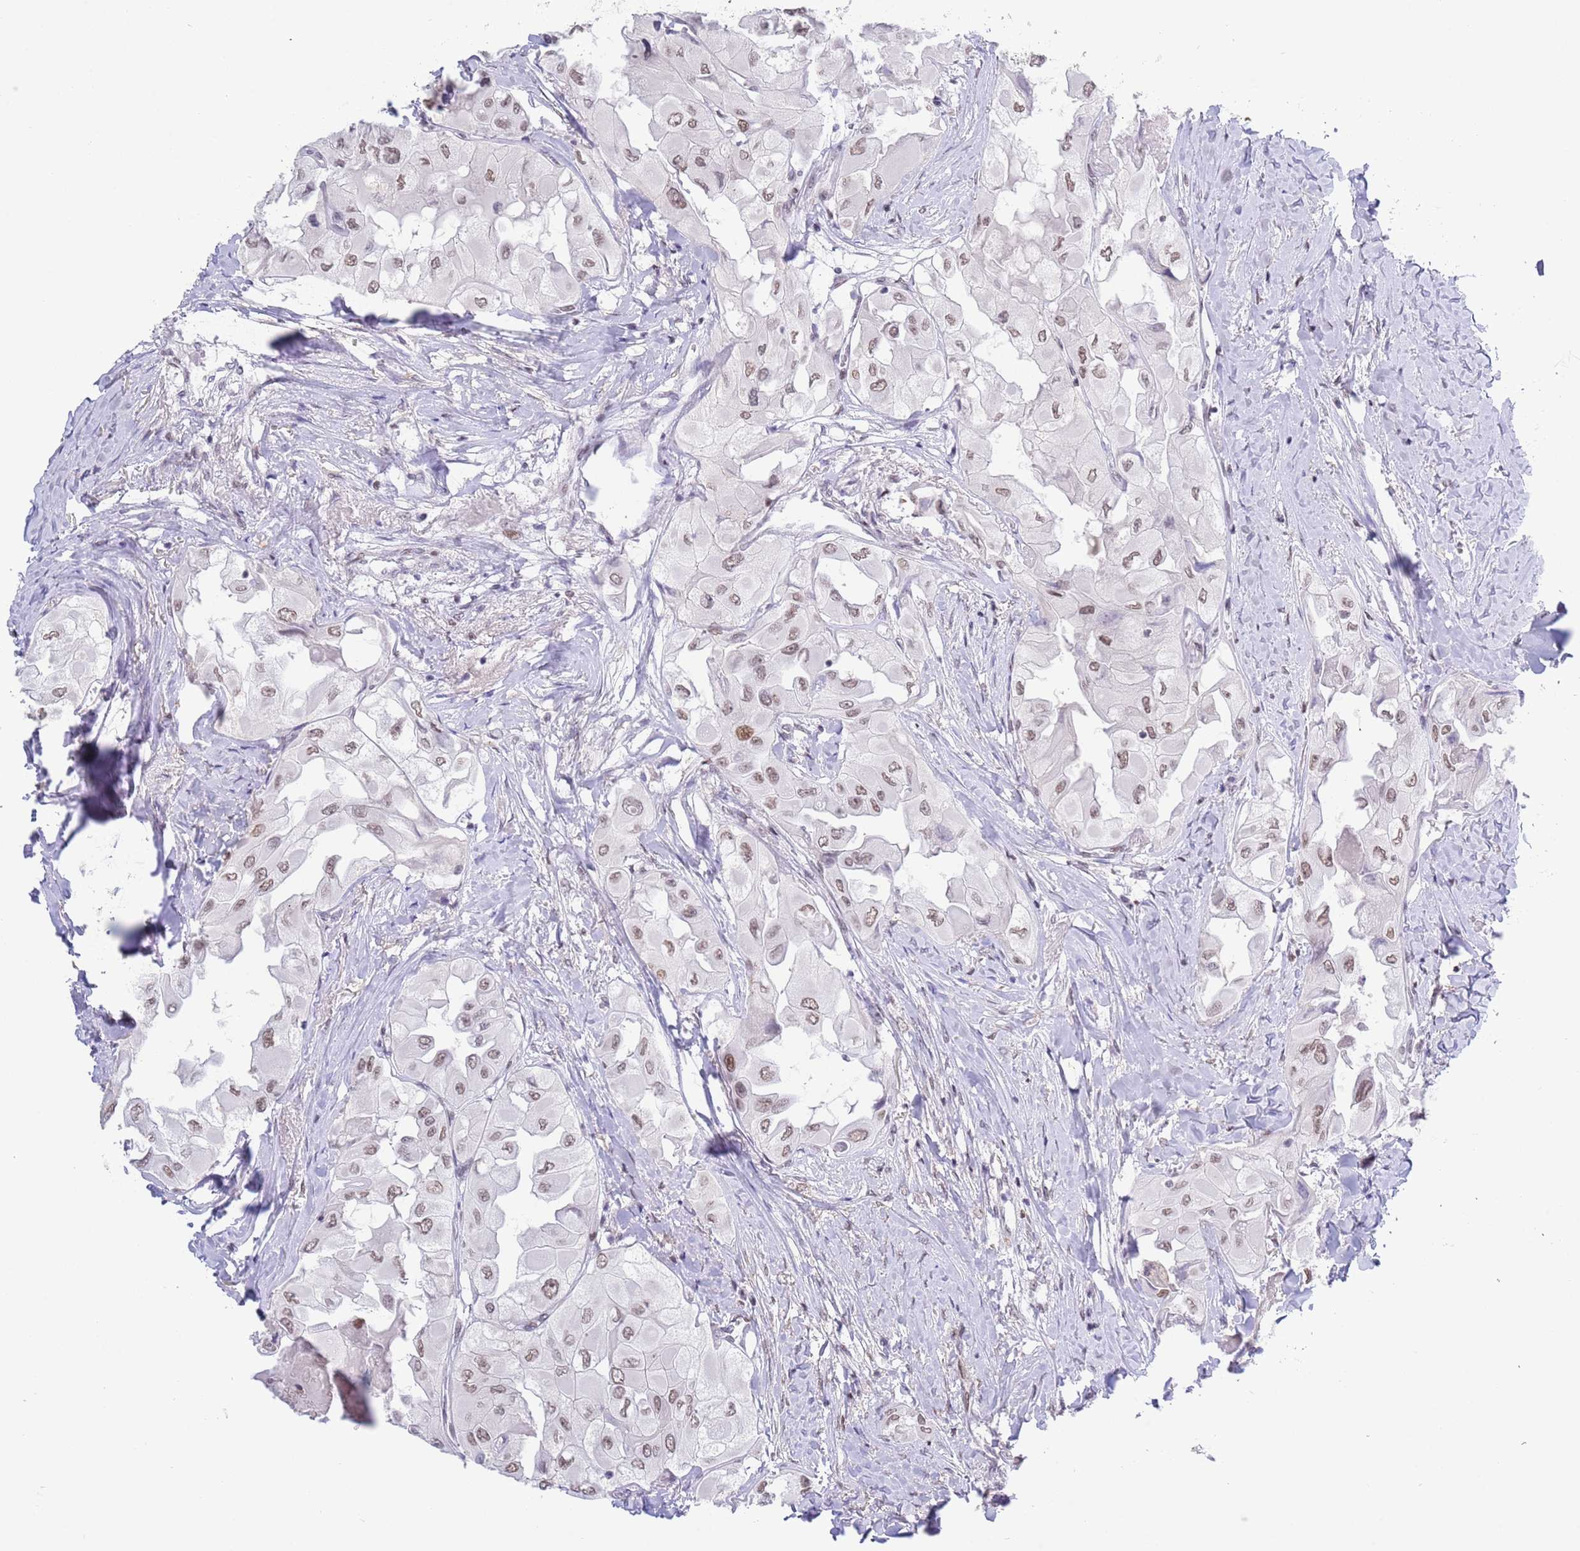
{"staining": {"intensity": "moderate", "quantity": ">75%", "location": "nuclear"}, "tissue": "thyroid cancer", "cell_type": "Tumor cells", "image_type": "cancer", "snomed": [{"axis": "morphology", "description": "Normal tissue, NOS"}, {"axis": "morphology", "description": "Papillary adenocarcinoma, NOS"}, {"axis": "topography", "description": "Thyroid gland"}], "caption": "Moderate nuclear expression for a protein is appreciated in approximately >75% of tumor cells of thyroid papillary adenocarcinoma using IHC.", "gene": "ZNF382", "patient": {"sex": "female", "age": 59}}